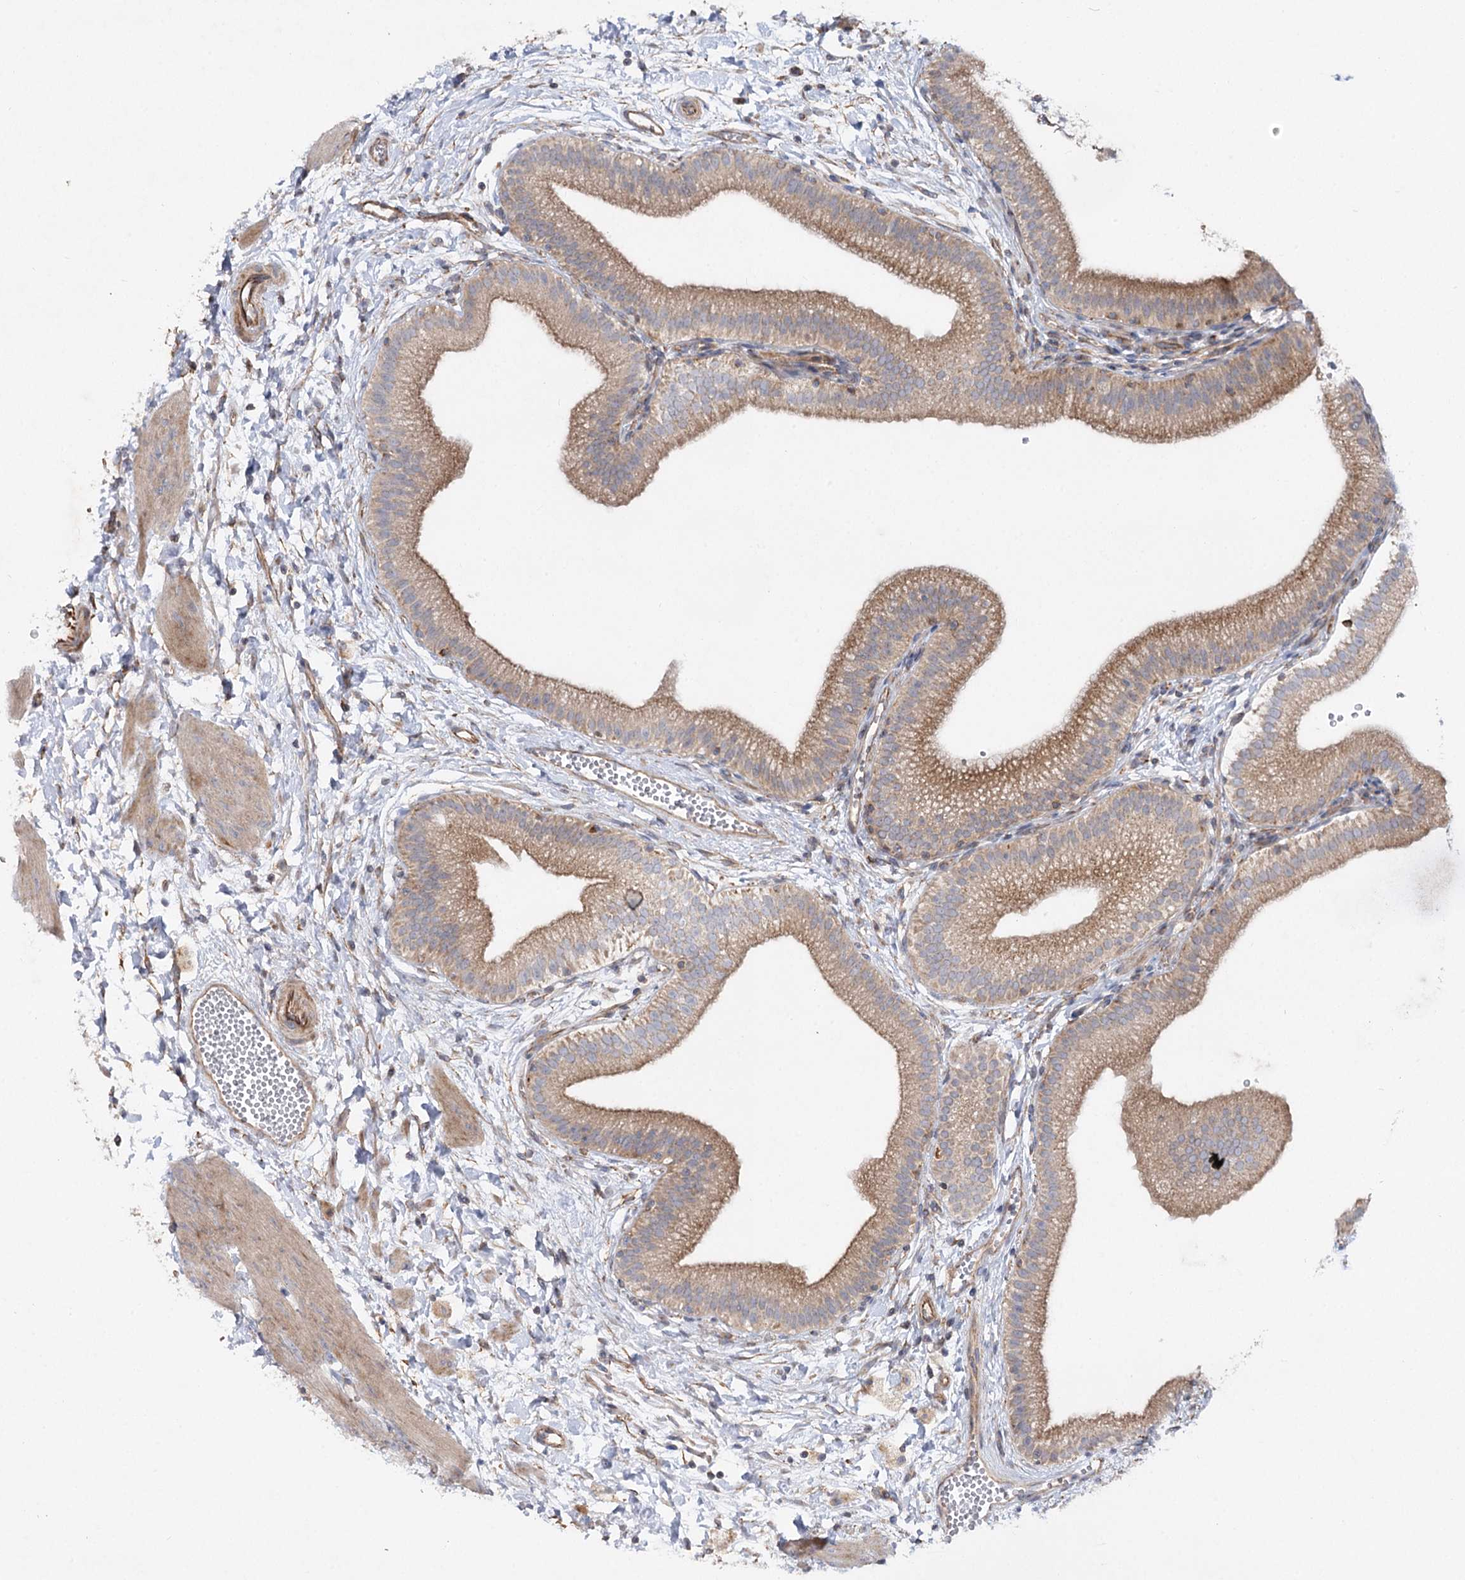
{"staining": {"intensity": "moderate", "quantity": ">75%", "location": "cytoplasmic/membranous"}, "tissue": "gallbladder", "cell_type": "Glandular cells", "image_type": "normal", "snomed": [{"axis": "morphology", "description": "Normal tissue, NOS"}, {"axis": "topography", "description": "Gallbladder"}], "caption": "Glandular cells display medium levels of moderate cytoplasmic/membranous expression in approximately >75% of cells in unremarkable human gallbladder.", "gene": "KIAA0825", "patient": {"sex": "male", "age": 55}}